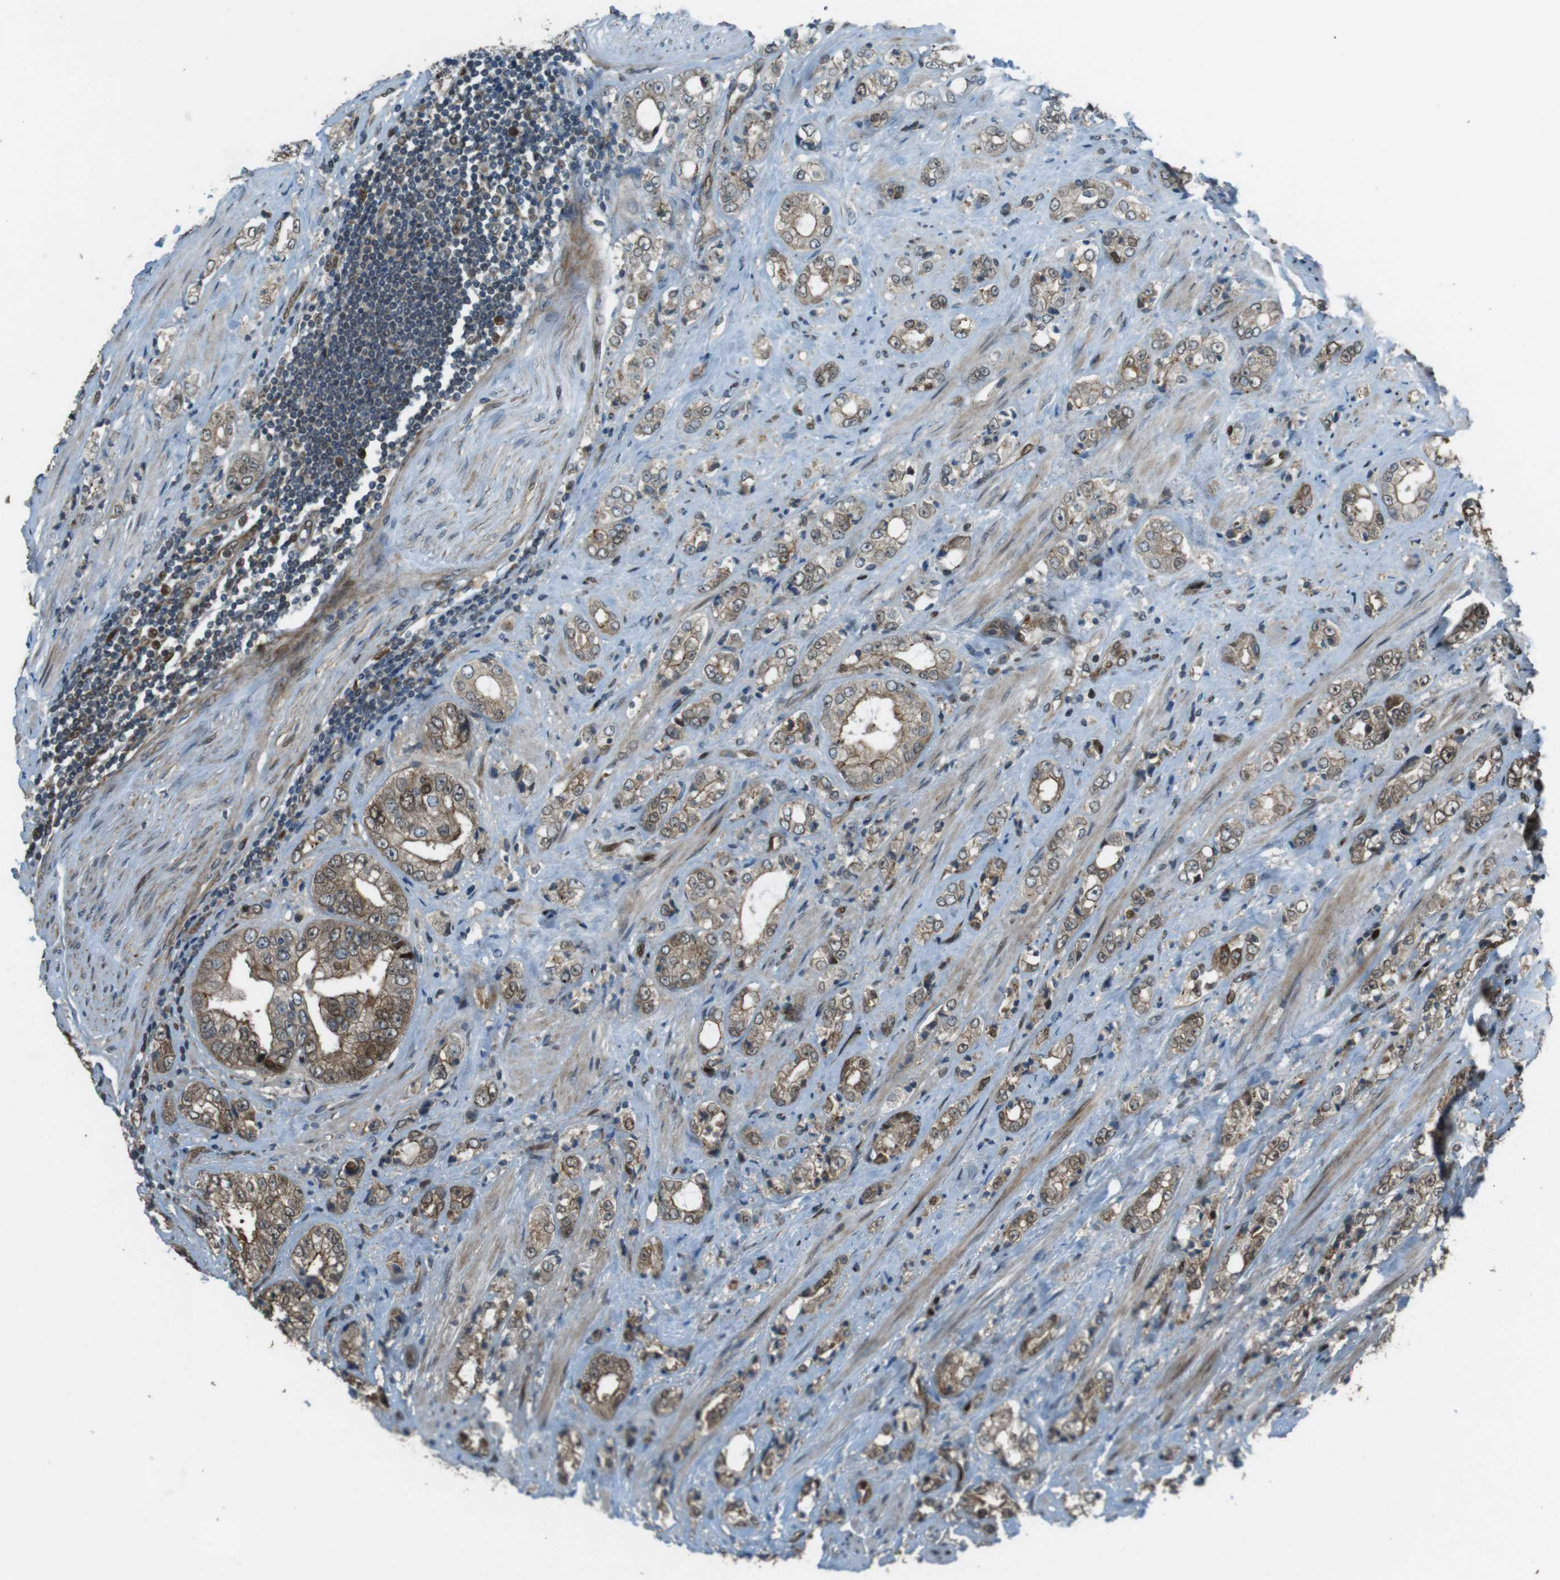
{"staining": {"intensity": "weak", "quantity": ">75%", "location": "cytoplasmic/membranous"}, "tissue": "prostate cancer", "cell_type": "Tumor cells", "image_type": "cancer", "snomed": [{"axis": "morphology", "description": "Adenocarcinoma, High grade"}, {"axis": "topography", "description": "Prostate"}], "caption": "A brown stain highlights weak cytoplasmic/membranous staining of a protein in prostate cancer tumor cells.", "gene": "ZNF330", "patient": {"sex": "male", "age": 61}}